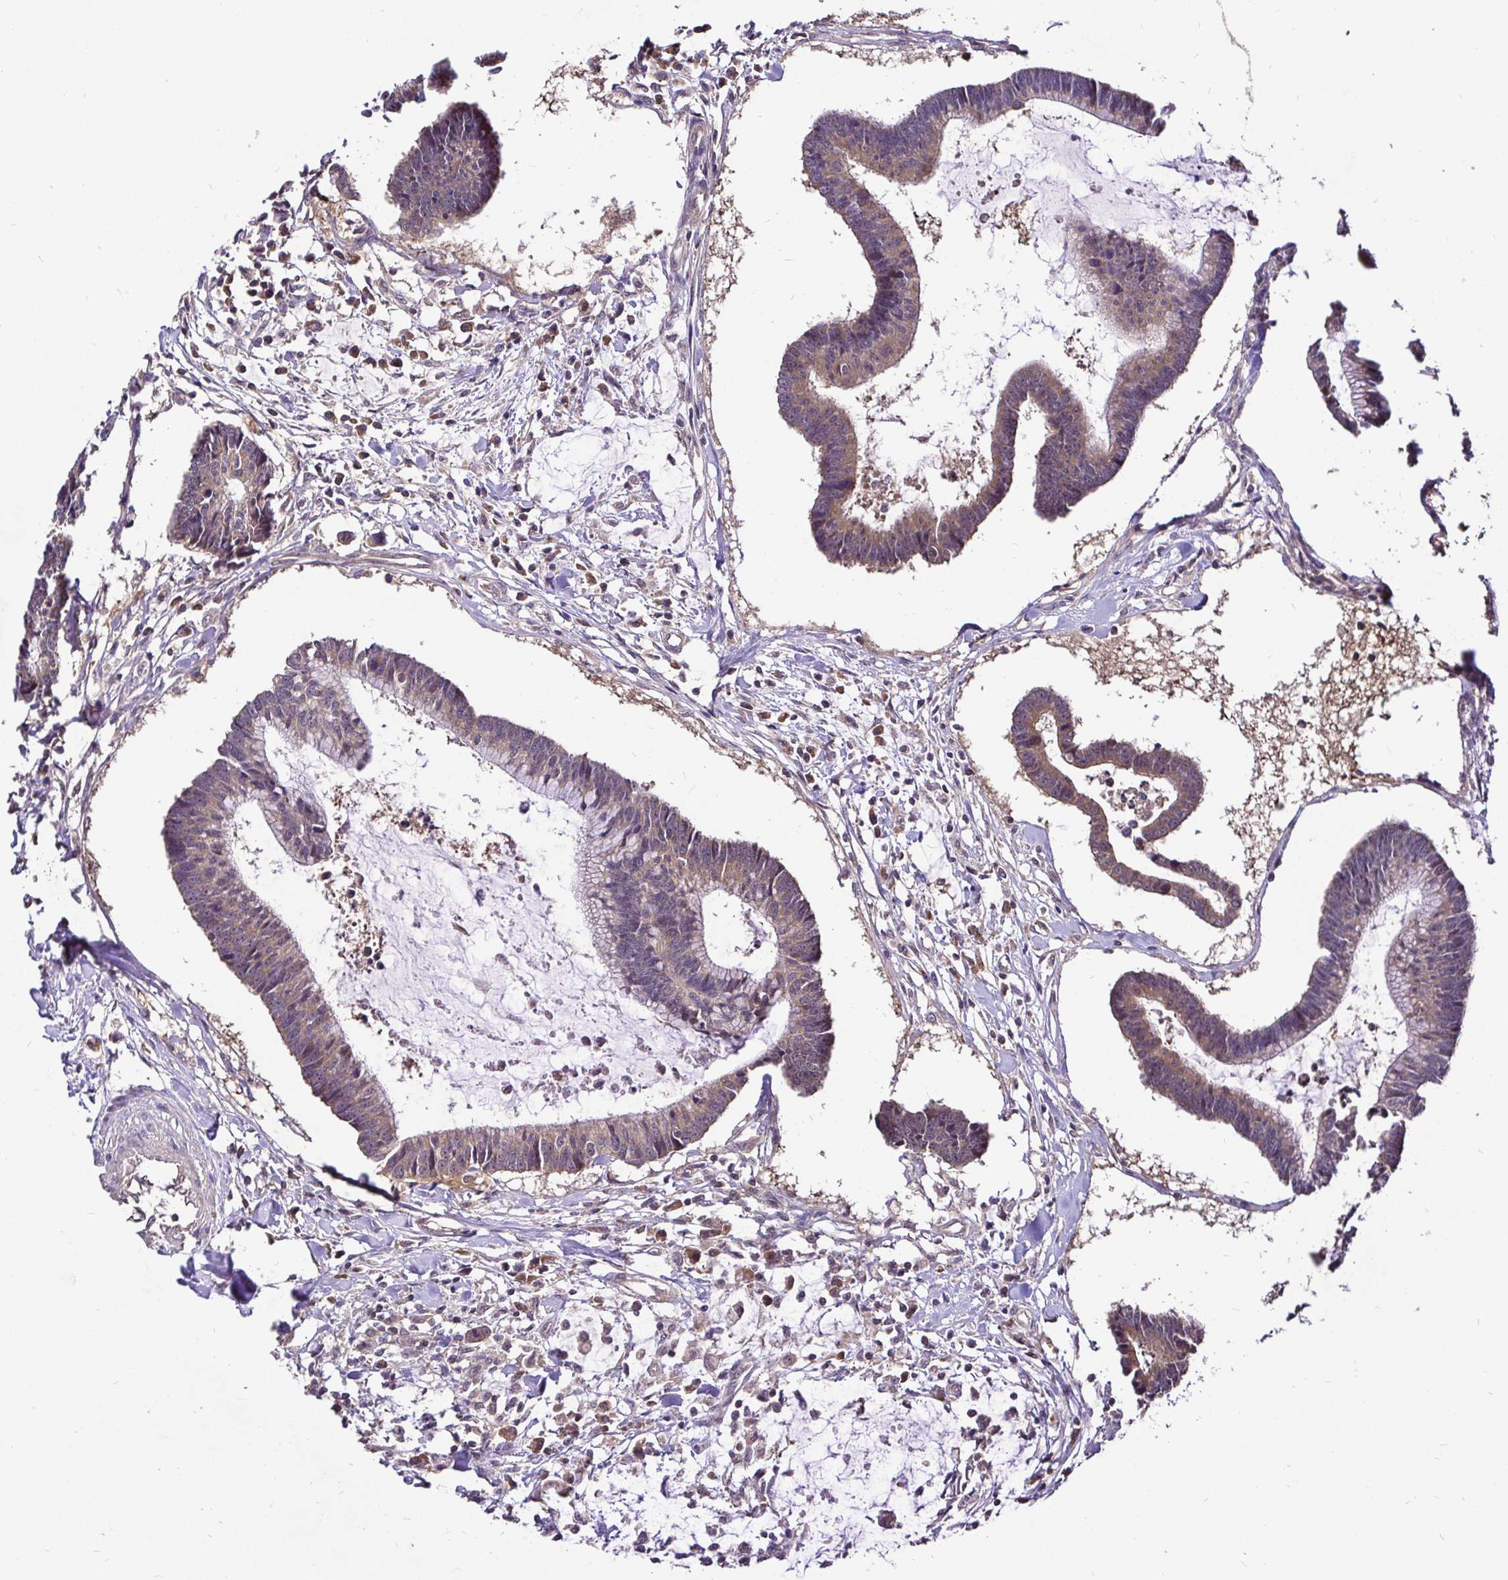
{"staining": {"intensity": "weak", "quantity": "25%-75%", "location": "cytoplasmic/membranous"}, "tissue": "colorectal cancer", "cell_type": "Tumor cells", "image_type": "cancer", "snomed": [{"axis": "morphology", "description": "Adenocarcinoma, NOS"}, {"axis": "topography", "description": "Colon"}], "caption": "Tumor cells show low levels of weak cytoplasmic/membranous expression in approximately 25%-75% of cells in human colorectal cancer. (Brightfield microscopy of DAB IHC at high magnification).", "gene": "UBE2M", "patient": {"sex": "female", "age": 78}}